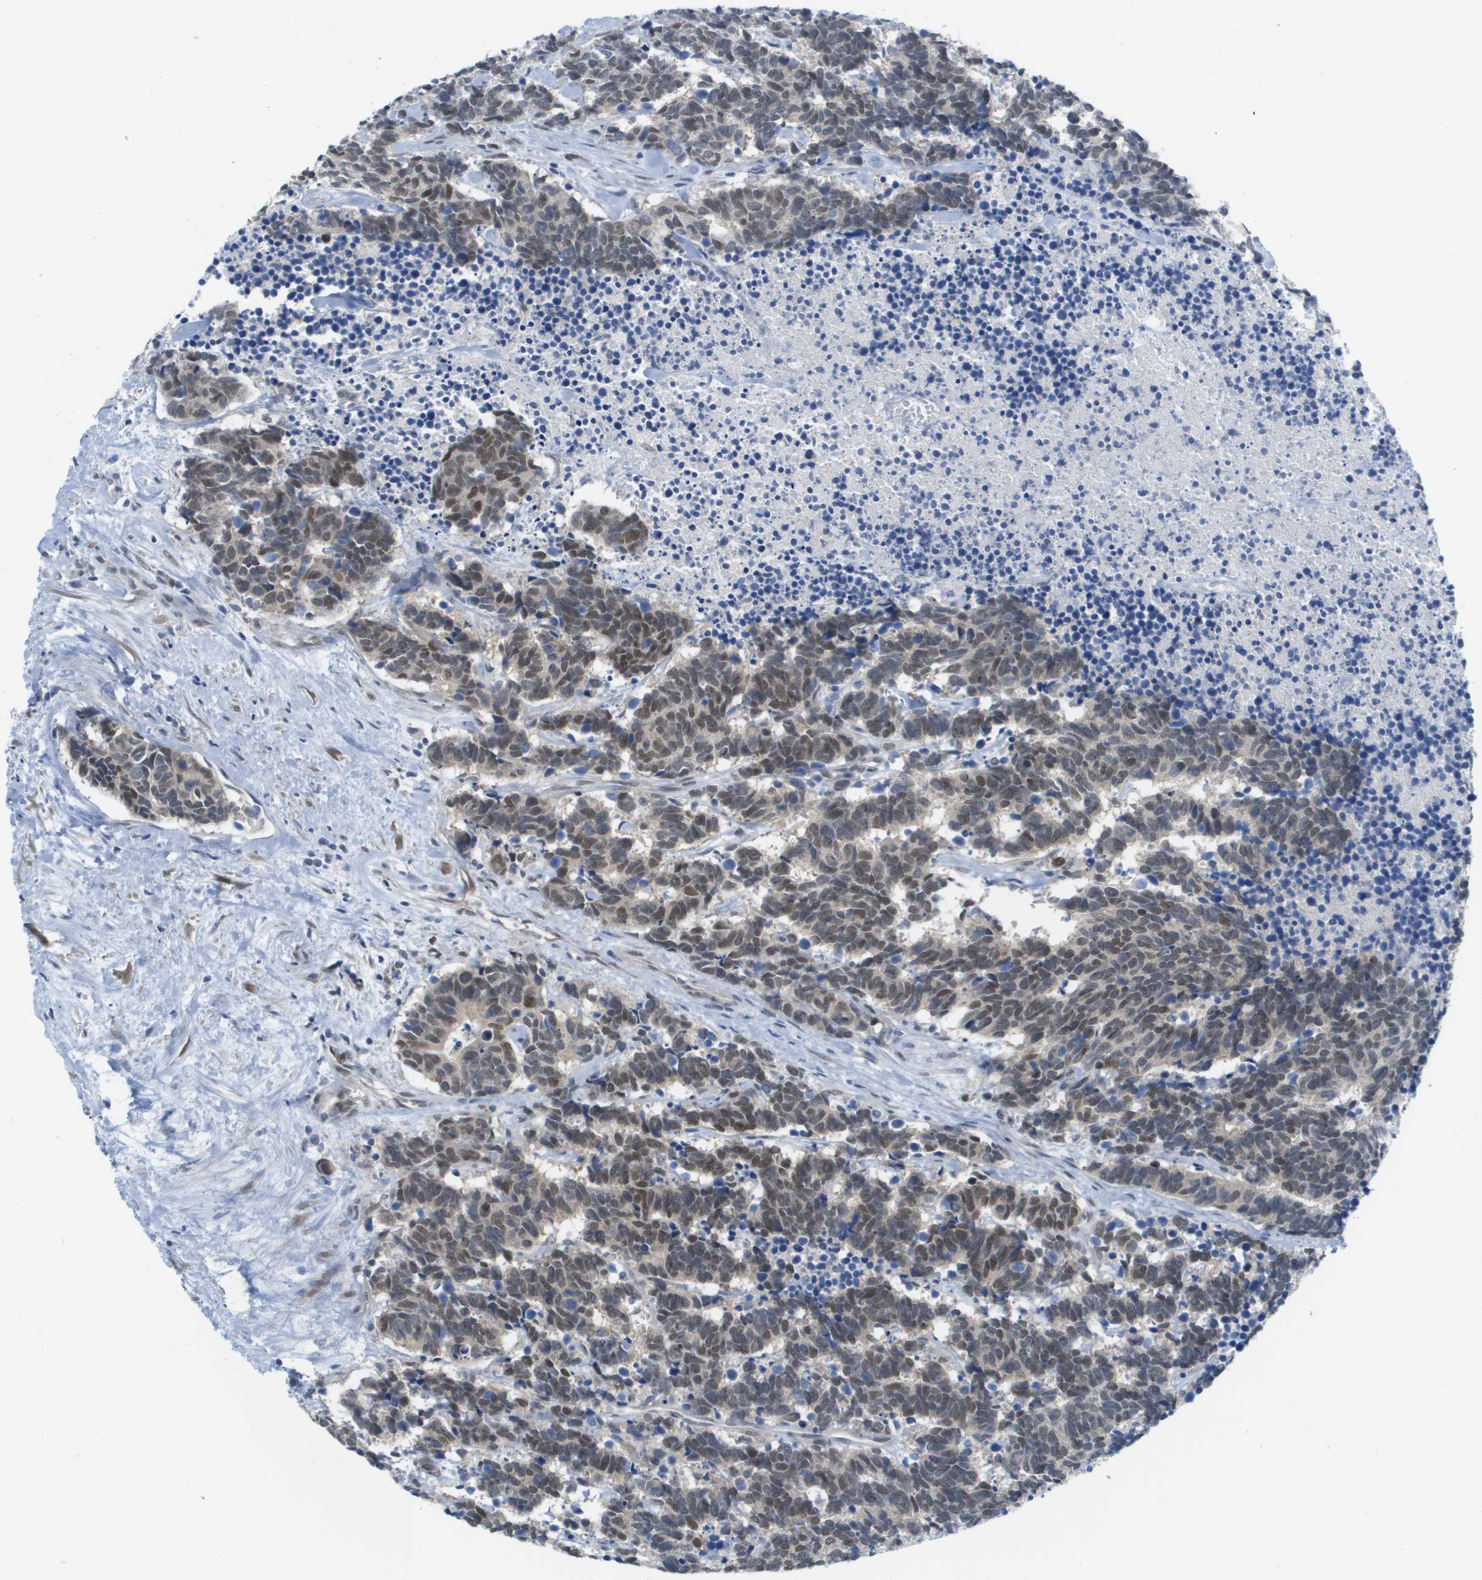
{"staining": {"intensity": "moderate", "quantity": ">75%", "location": "nuclear"}, "tissue": "carcinoid", "cell_type": "Tumor cells", "image_type": "cancer", "snomed": [{"axis": "morphology", "description": "Carcinoma, NOS"}, {"axis": "morphology", "description": "Carcinoid, malignant, NOS"}, {"axis": "topography", "description": "Urinary bladder"}], "caption": "Tumor cells reveal moderate nuclear staining in about >75% of cells in malignant carcinoid.", "gene": "ARID1B", "patient": {"sex": "male", "age": 57}}